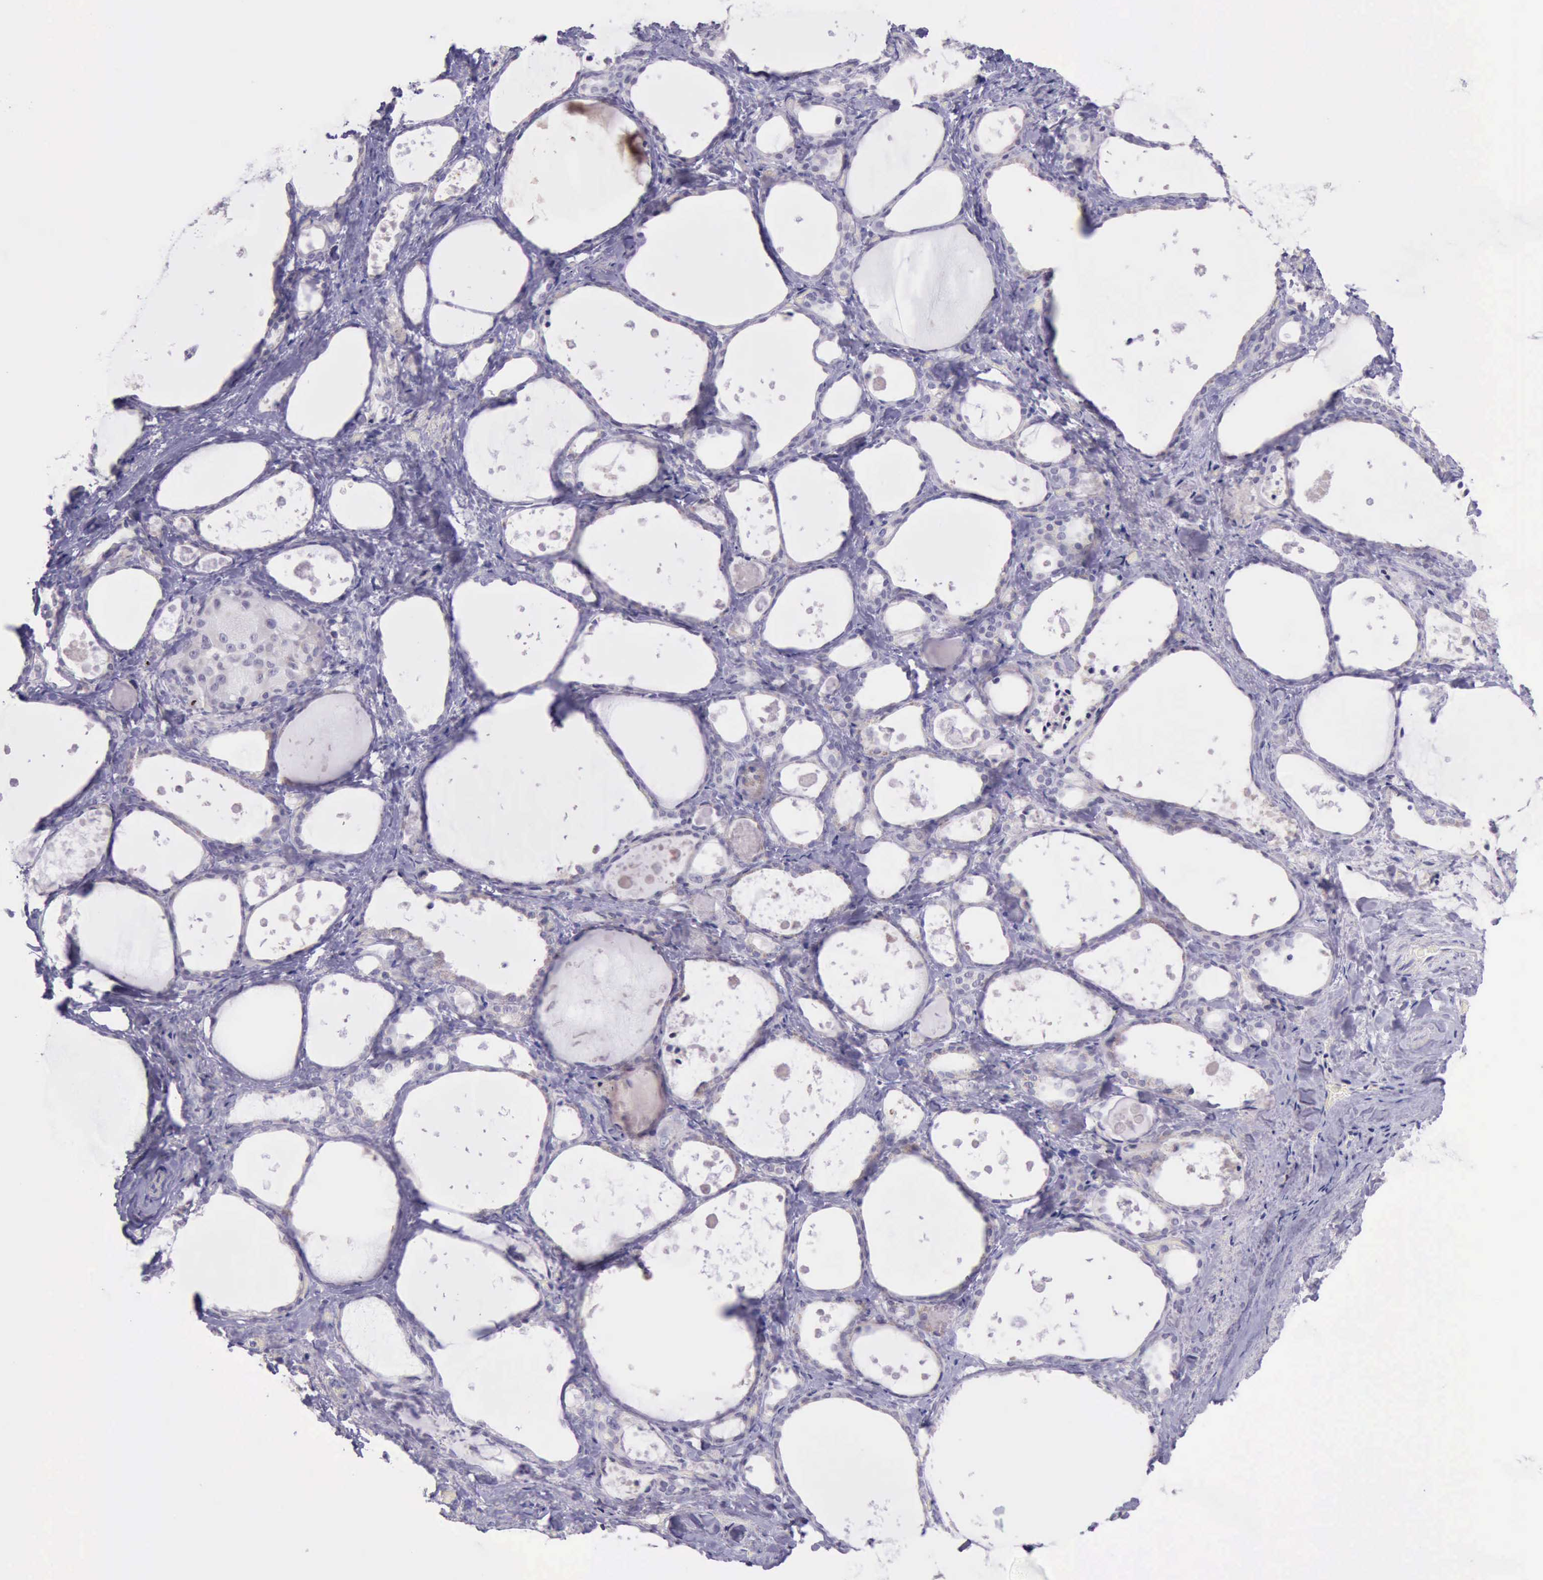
{"staining": {"intensity": "negative", "quantity": "none", "location": "none"}, "tissue": "thyroid gland", "cell_type": "Glandular cells", "image_type": "normal", "snomed": [{"axis": "morphology", "description": "Normal tissue, NOS"}, {"axis": "topography", "description": "Thyroid gland"}], "caption": "IHC of unremarkable thyroid gland shows no staining in glandular cells. (Immunohistochemistry, brightfield microscopy, high magnification).", "gene": "PARP1", "patient": {"sex": "female", "age": 75}}